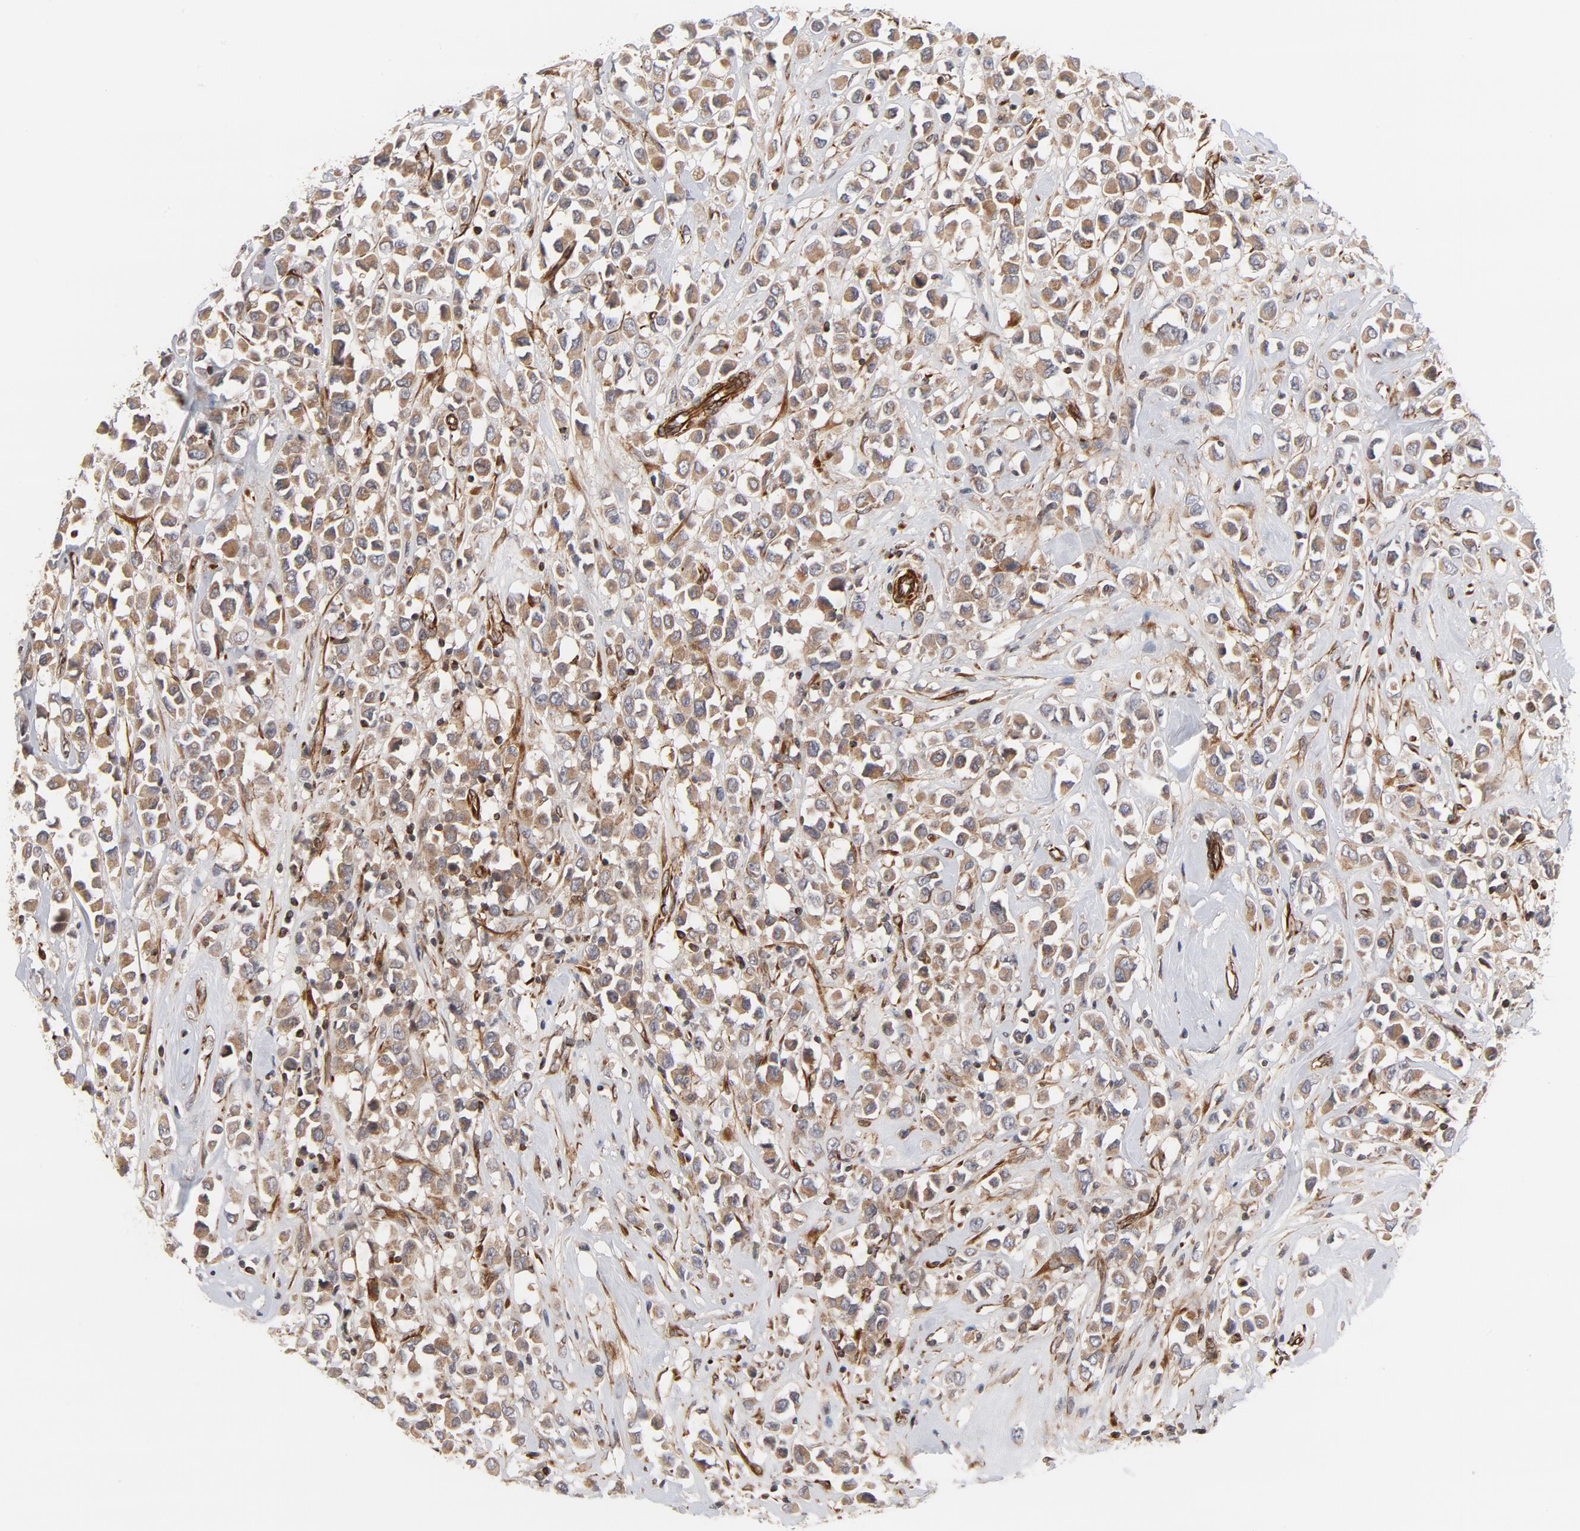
{"staining": {"intensity": "moderate", "quantity": ">75%", "location": "cytoplasmic/membranous"}, "tissue": "breast cancer", "cell_type": "Tumor cells", "image_type": "cancer", "snomed": [{"axis": "morphology", "description": "Duct carcinoma"}, {"axis": "topography", "description": "Breast"}], "caption": "This is an image of immunohistochemistry staining of breast intraductal carcinoma, which shows moderate positivity in the cytoplasmic/membranous of tumor cells.", "gene": "DNAAF2", "patient": {"sex": "female", "age": 61}}